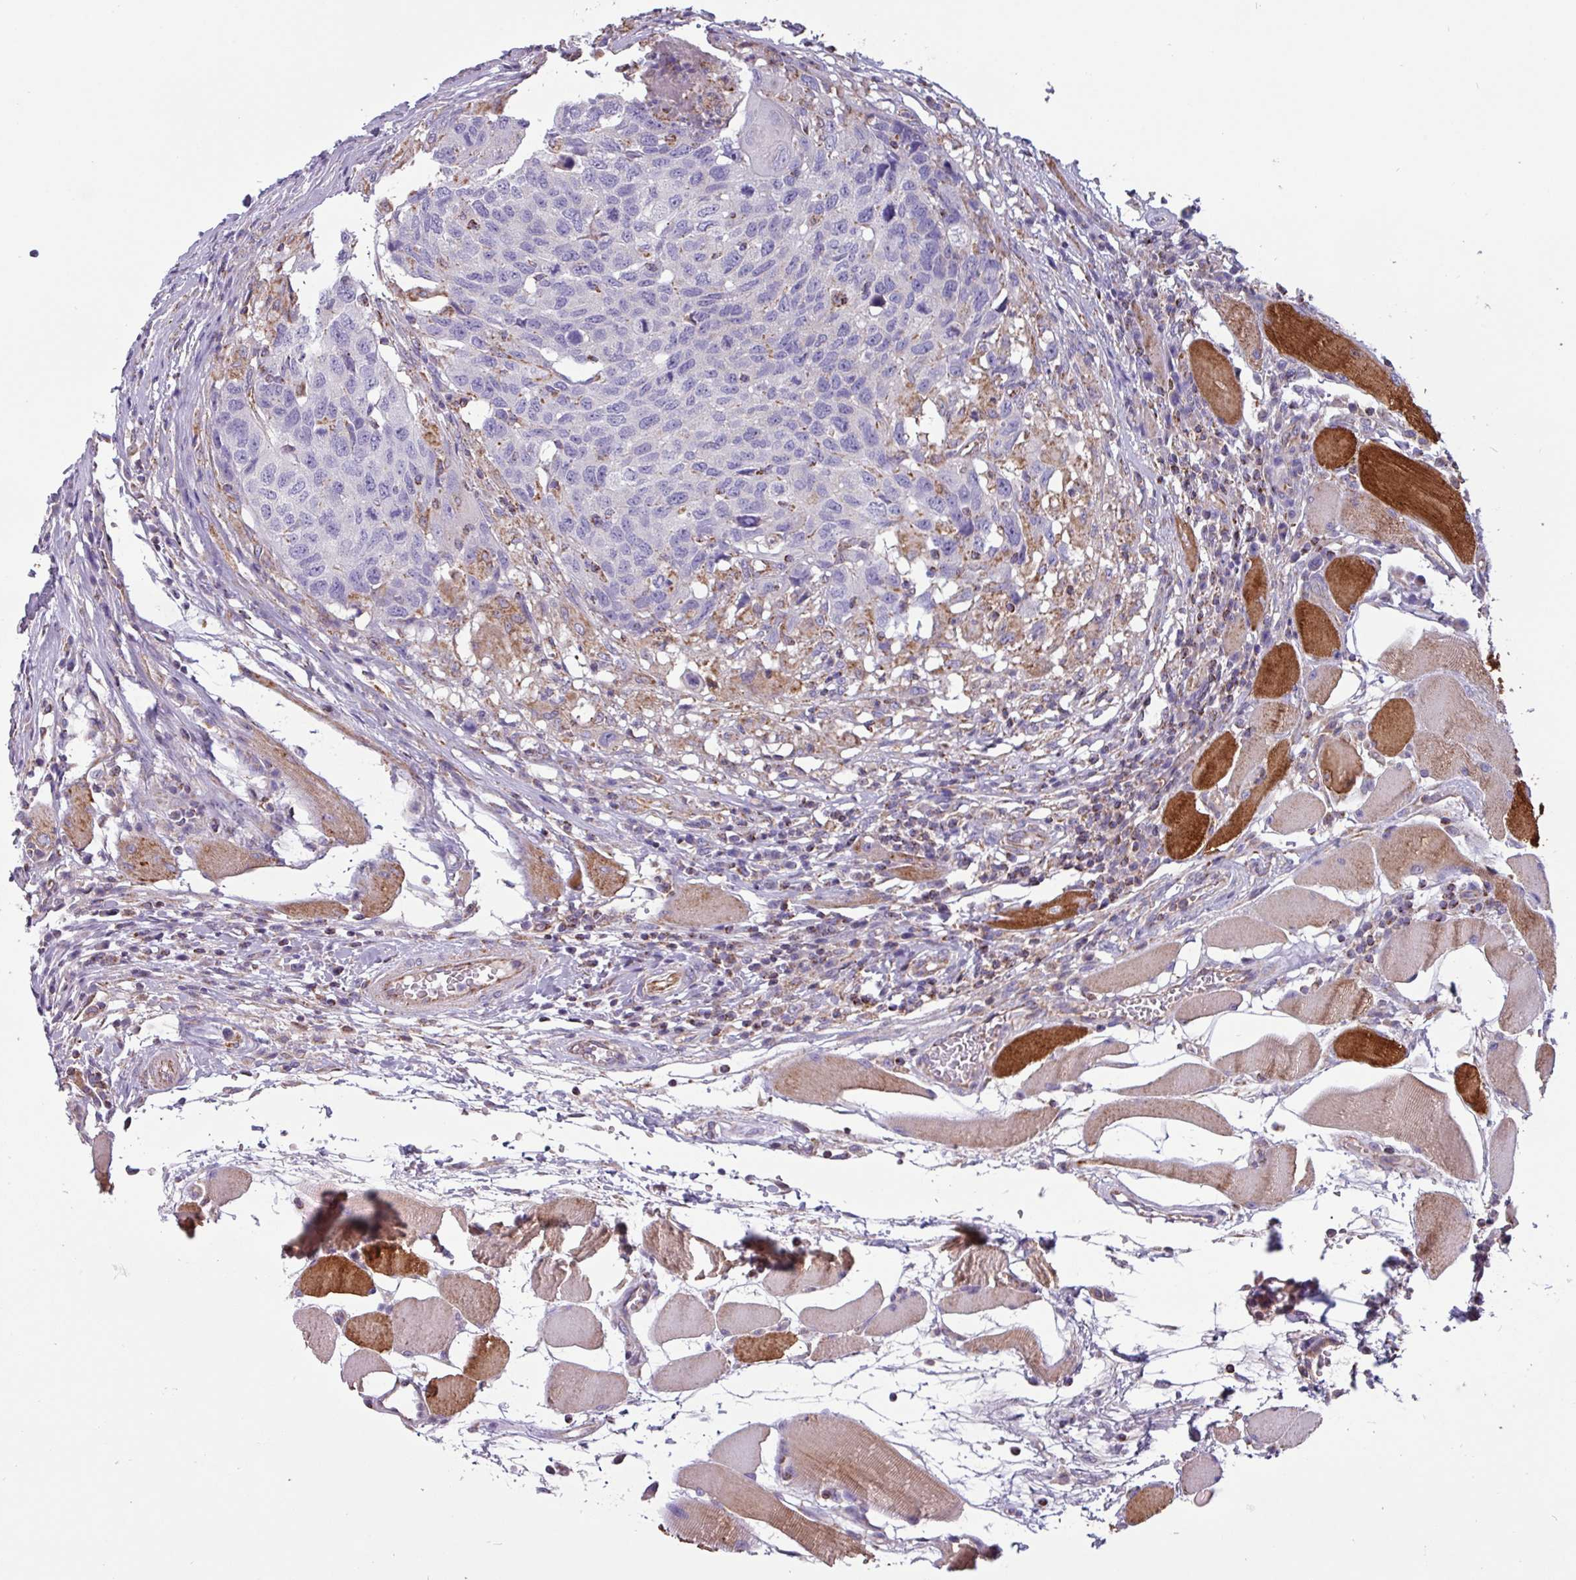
{"staining": {"intensity": "negative", "quantity": "none", "location": "none"}, "tissue": "head and neck cancer", "cell_type": "Tumor cells", "image_type": "cancer", "snomed": [{"axis": "morphology", "description": "Squamous cell carcinoma, NOS"}, {"axis": "topography", "description": "Head-Neck"}], "caption": "A high-resolution photomicrograph shows immunohistochemistry (IHC) staining of head and neck cancer (squamous cell carcinoma), which displays no significant positivity in tumor cells.", "gene": "CAMK1", "patient": {"sex": "male", "age": 66}}